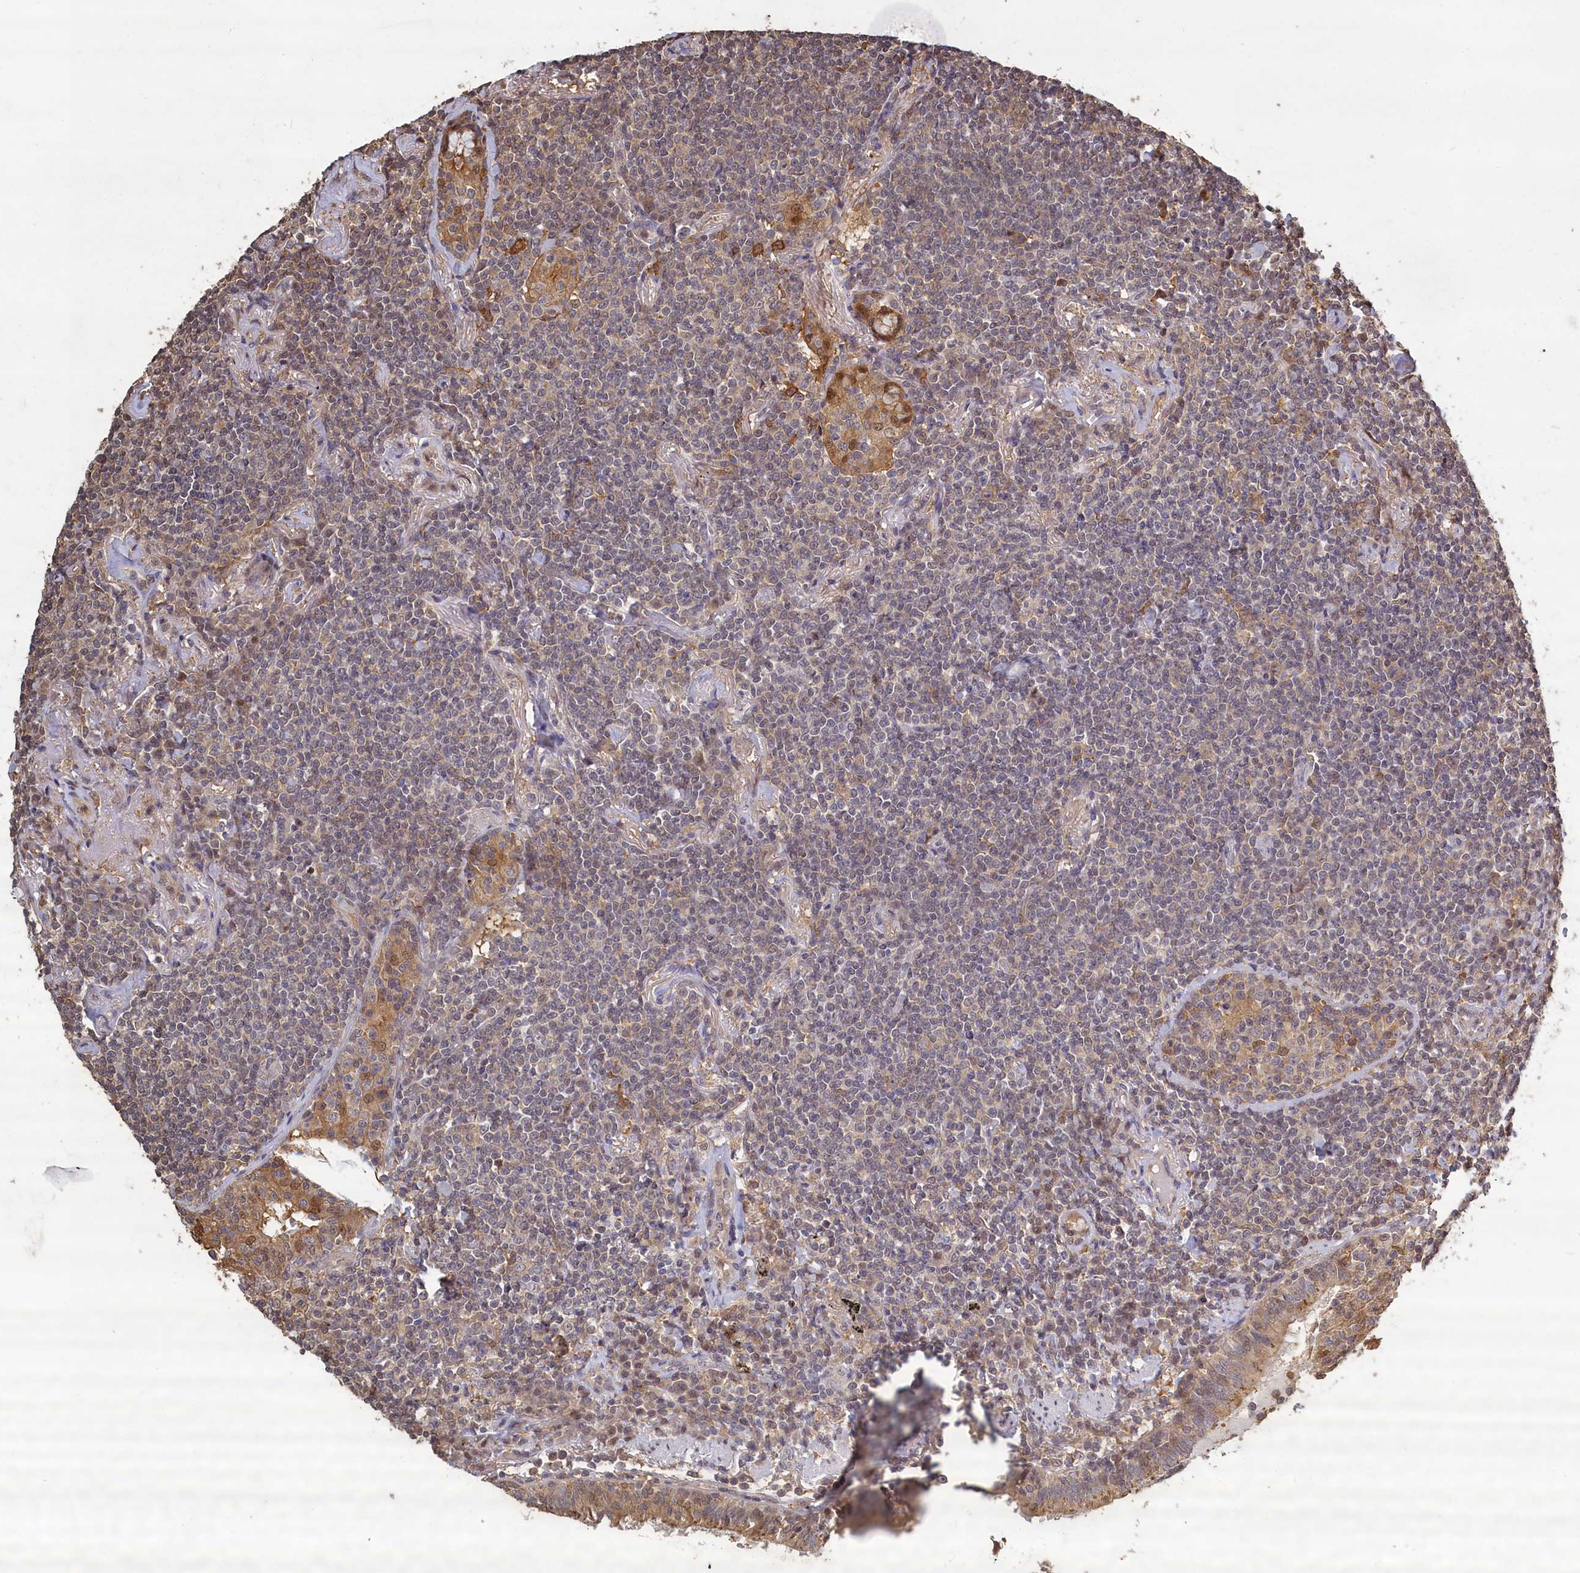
{"staining": {"intensity": "weak", "quantity": "25%-75%", "location": "cytoplasmic/membranous"}, "tissue": "lymphoma", "cell_type": "Tumor cells", "image_type": "cancer", "snomed": [{"axis": "morphology", "description": "Malignant lymphoma, non-Hodgkin's type, Low grade"}, {"axis": "topography", "description": "Lung"}], "caption": "This histopathology image exhibits malignant lymphoma, non-Hodgkin's type (low-grade) stained with immunohistochemistry (IHC) to label a protein in brown. The cytoplasmic/membranous of tumor cells show weak positivity for the protein. Nuclei are counter-stained blue.", "gene": "UCHL3", "patient": {"sex": "female", "age": 71}}